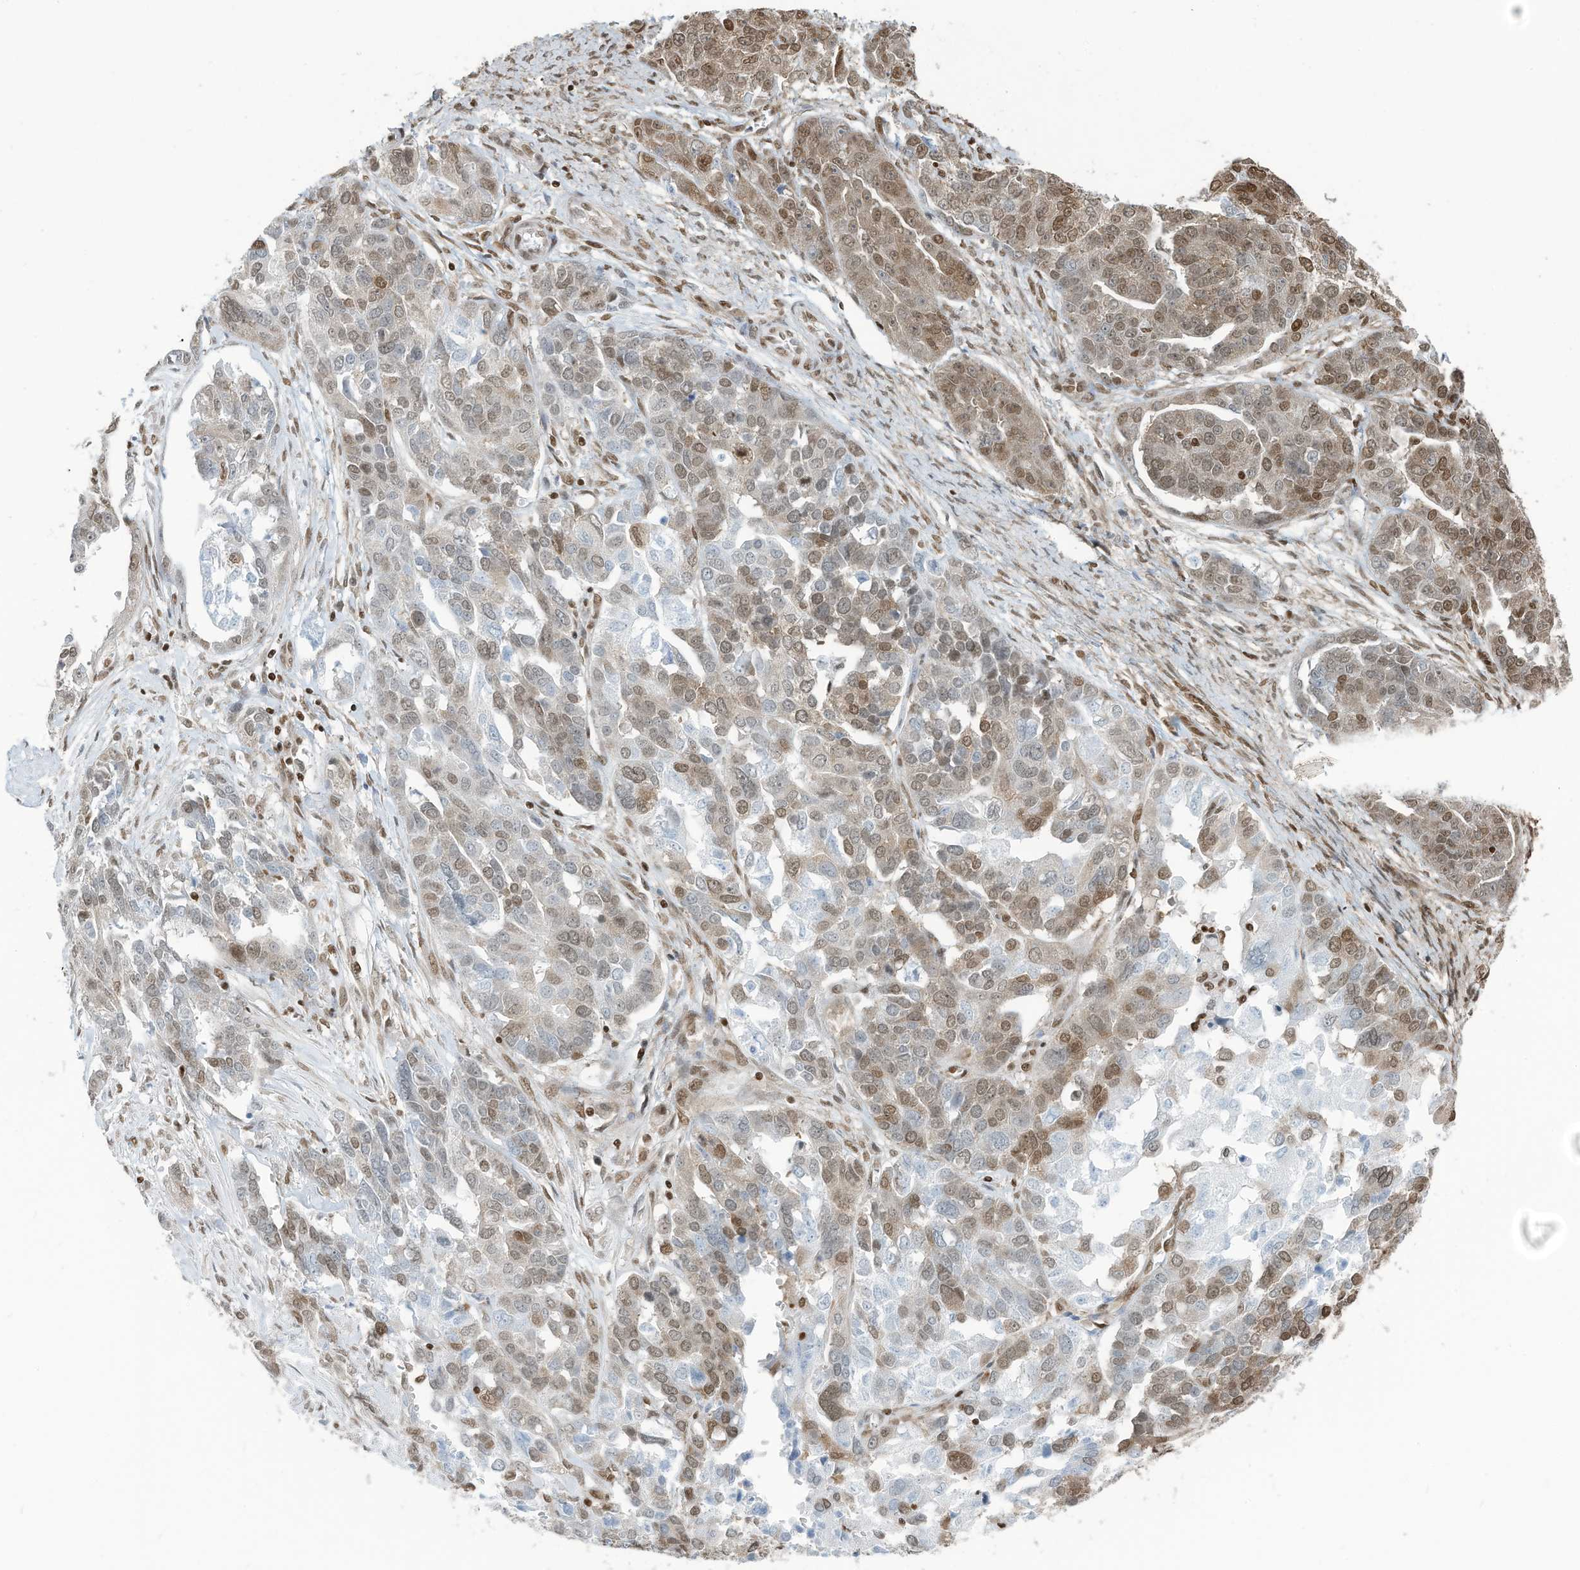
{"staining": {"intensity": "moderate", "quantity": "25%-75%", "location": "nuclear"}, "tissue": "ovarian cancer", "cell_type": "Tumor cells", "image_type": "cancer", "snomed": [{"axis": "morphology", "description": "Cystadenocarcinoma, serous, NOS"}, {"axis": "topography", "description": "Ovary"}], "caption": "An immunohistochemistry histopathology image of neoplastic tissue is shown. Protein staining in brown shows moderate nuclear positivity in serous cystadenocarcinoma (ovarian) within tumor cells.", "gene": "SARNP", "patient": {"sex": "female", "age": 44}}